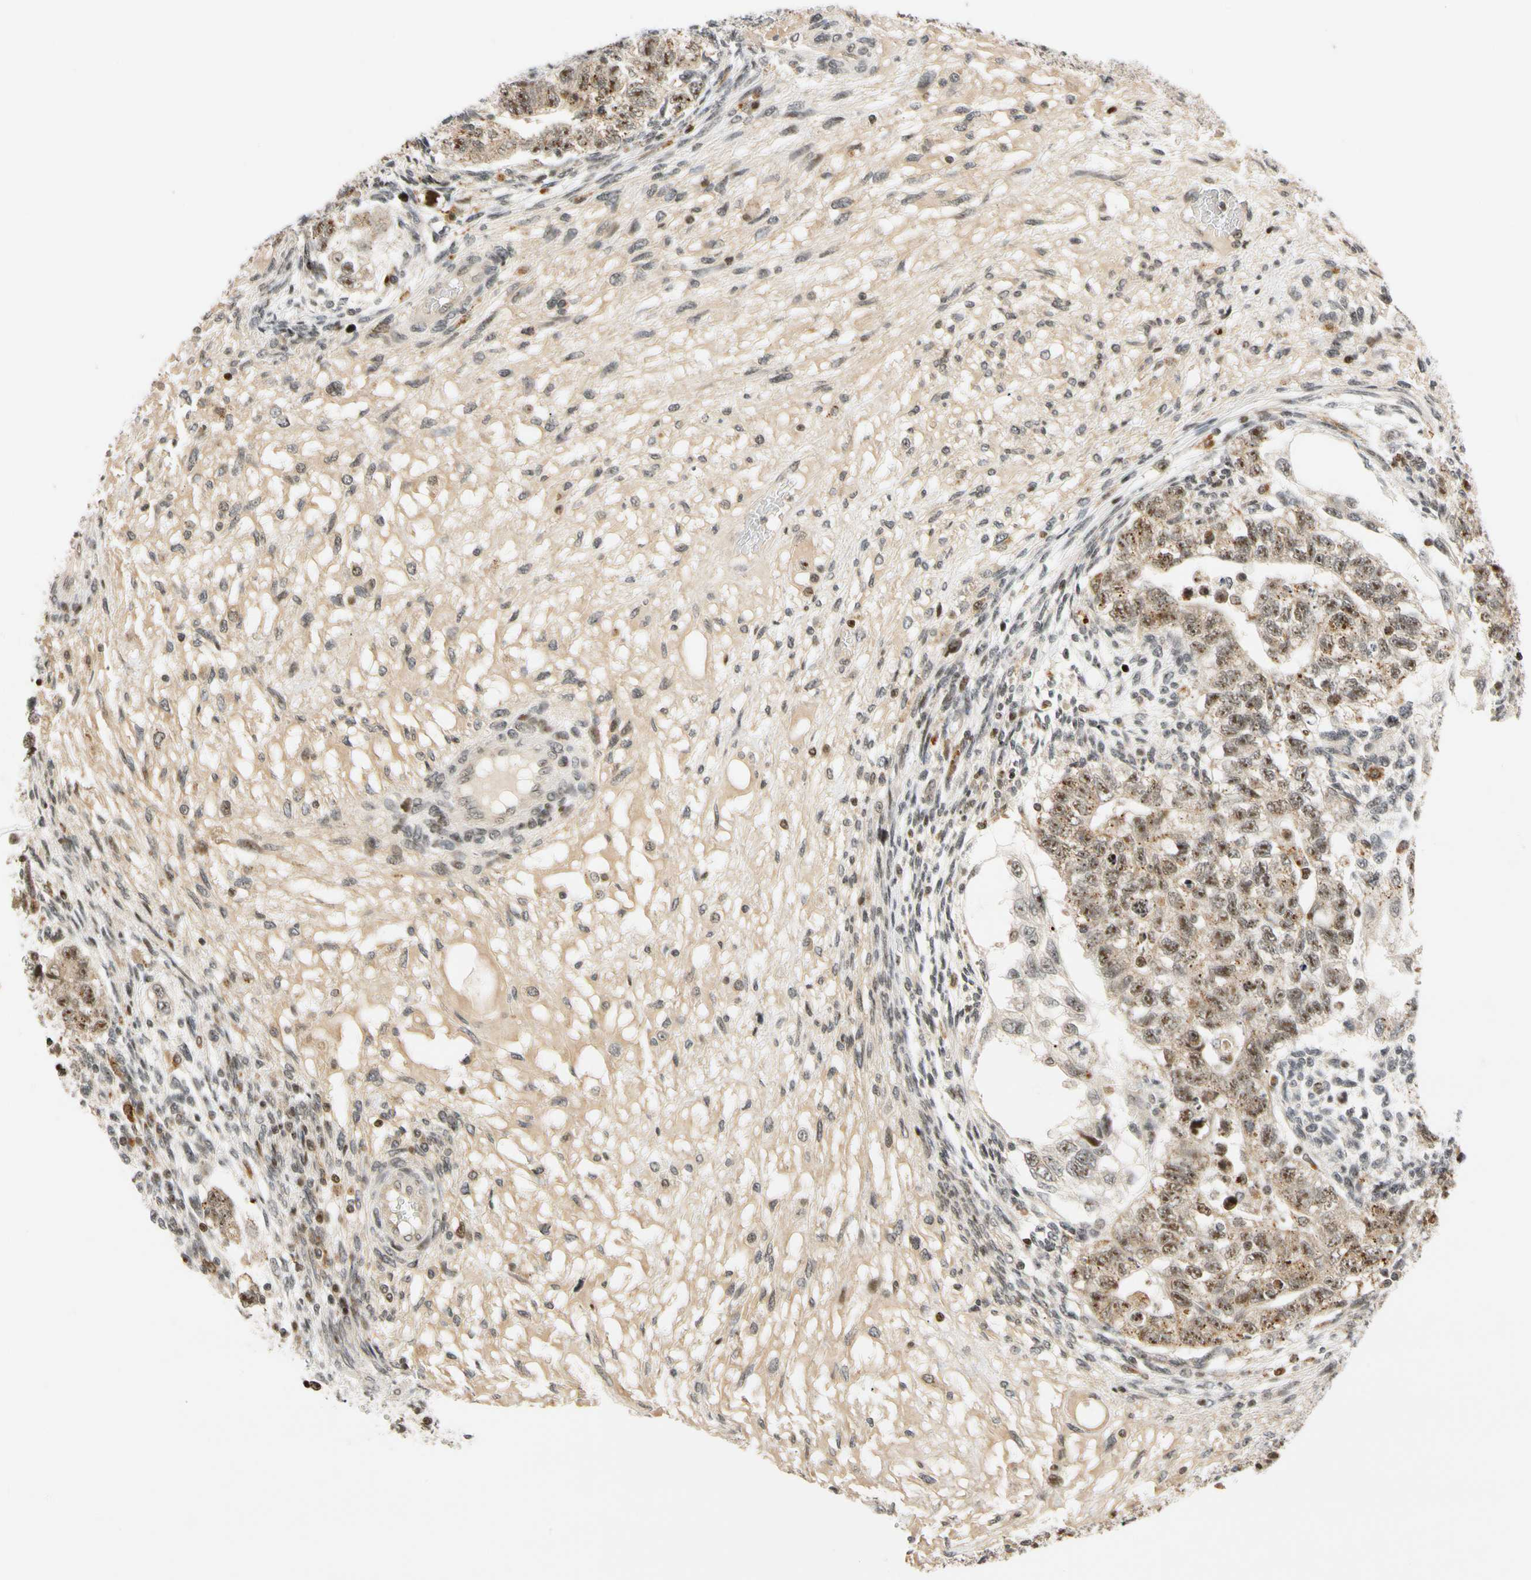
{"staining": {"intensity": "weak", "quantity": ">75%", "location": "cytoplasmic/membranous,nuclear"}, "tissue": "testis cancer", "cell_type": "Tumor cells", "image_type": "cancer", "snomed": [{"axis": "morphology", "description": "Normal tissue, NOS"}, {"axis": "morphology", "description": "Carcinoma, Embryonal, NOS"}, {"axis": "topography", "description": "Testis"}], "caption": "This micrograph reveals IHC staining of human testis embryonal carcinoma, with low weak cytoplasmic/membranous and nuclear positivity in approximately >75% of tumor cells.", "gene": "CDK7", "patient": {"sex": "male", "age": 36}}